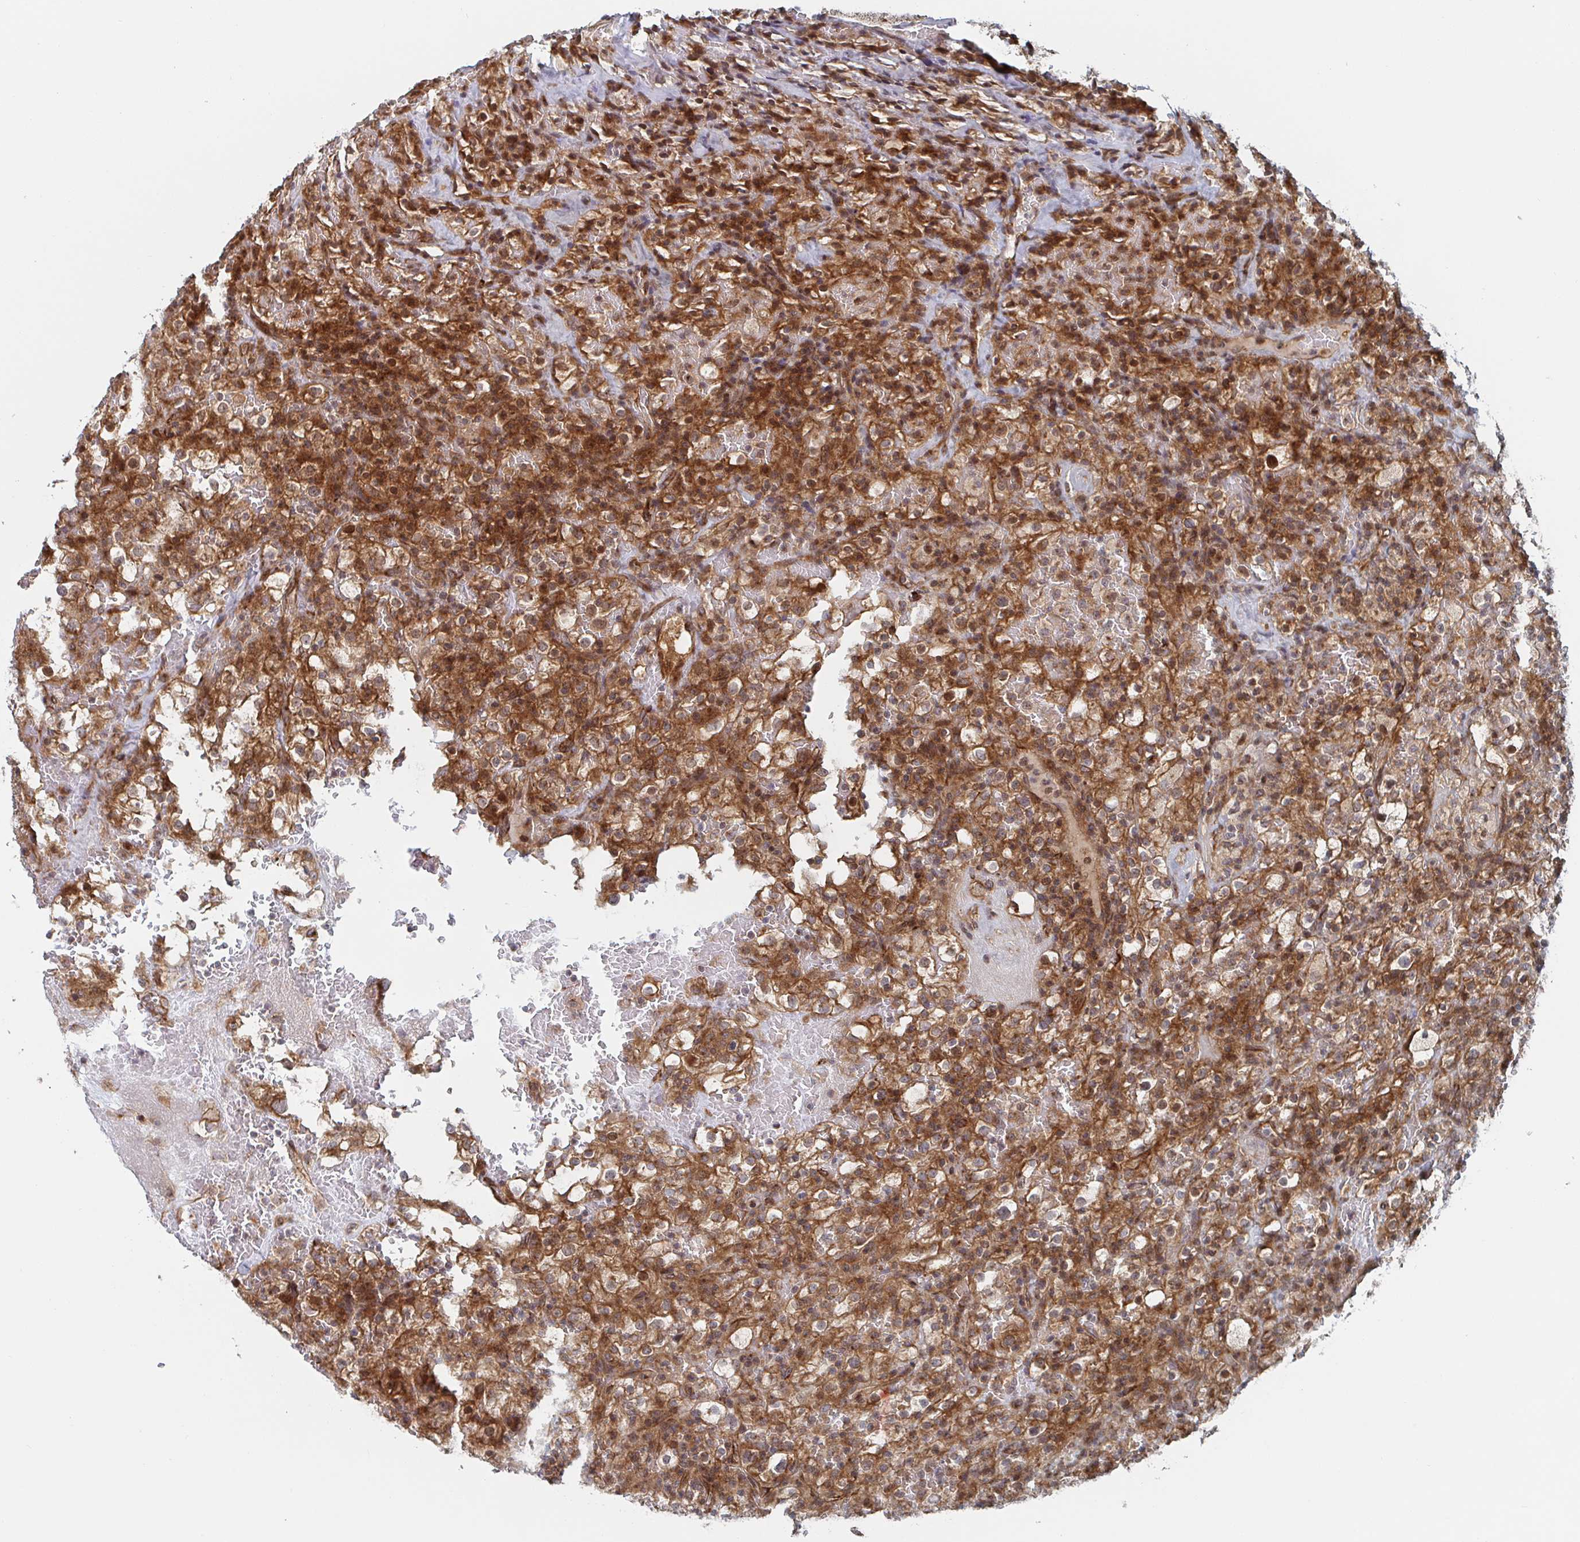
{"staining": {"intensity": "moderate", "quantity": ">75%", "location": "cytoplasmic/membranous,nuclear"}, "tissue": "renal cancer", "cell_type": "Tumor cells", "image_type": "cancer", "snomed": [{"axis": "morphology", "description": "Adenocarcinoma, NOS"}, {"axis": "topography", "description": "Kidney"}], "caption": "An IHC micrograph of tumor tissue is shown. Protein staining in brown labels moderate cytoplasmic/membranous and nuclear positivity in renal cancer (adenocarcinoma) within tumor cells.", "gene": "DVL3", "patient": {"sex": "female", "age": 74}}